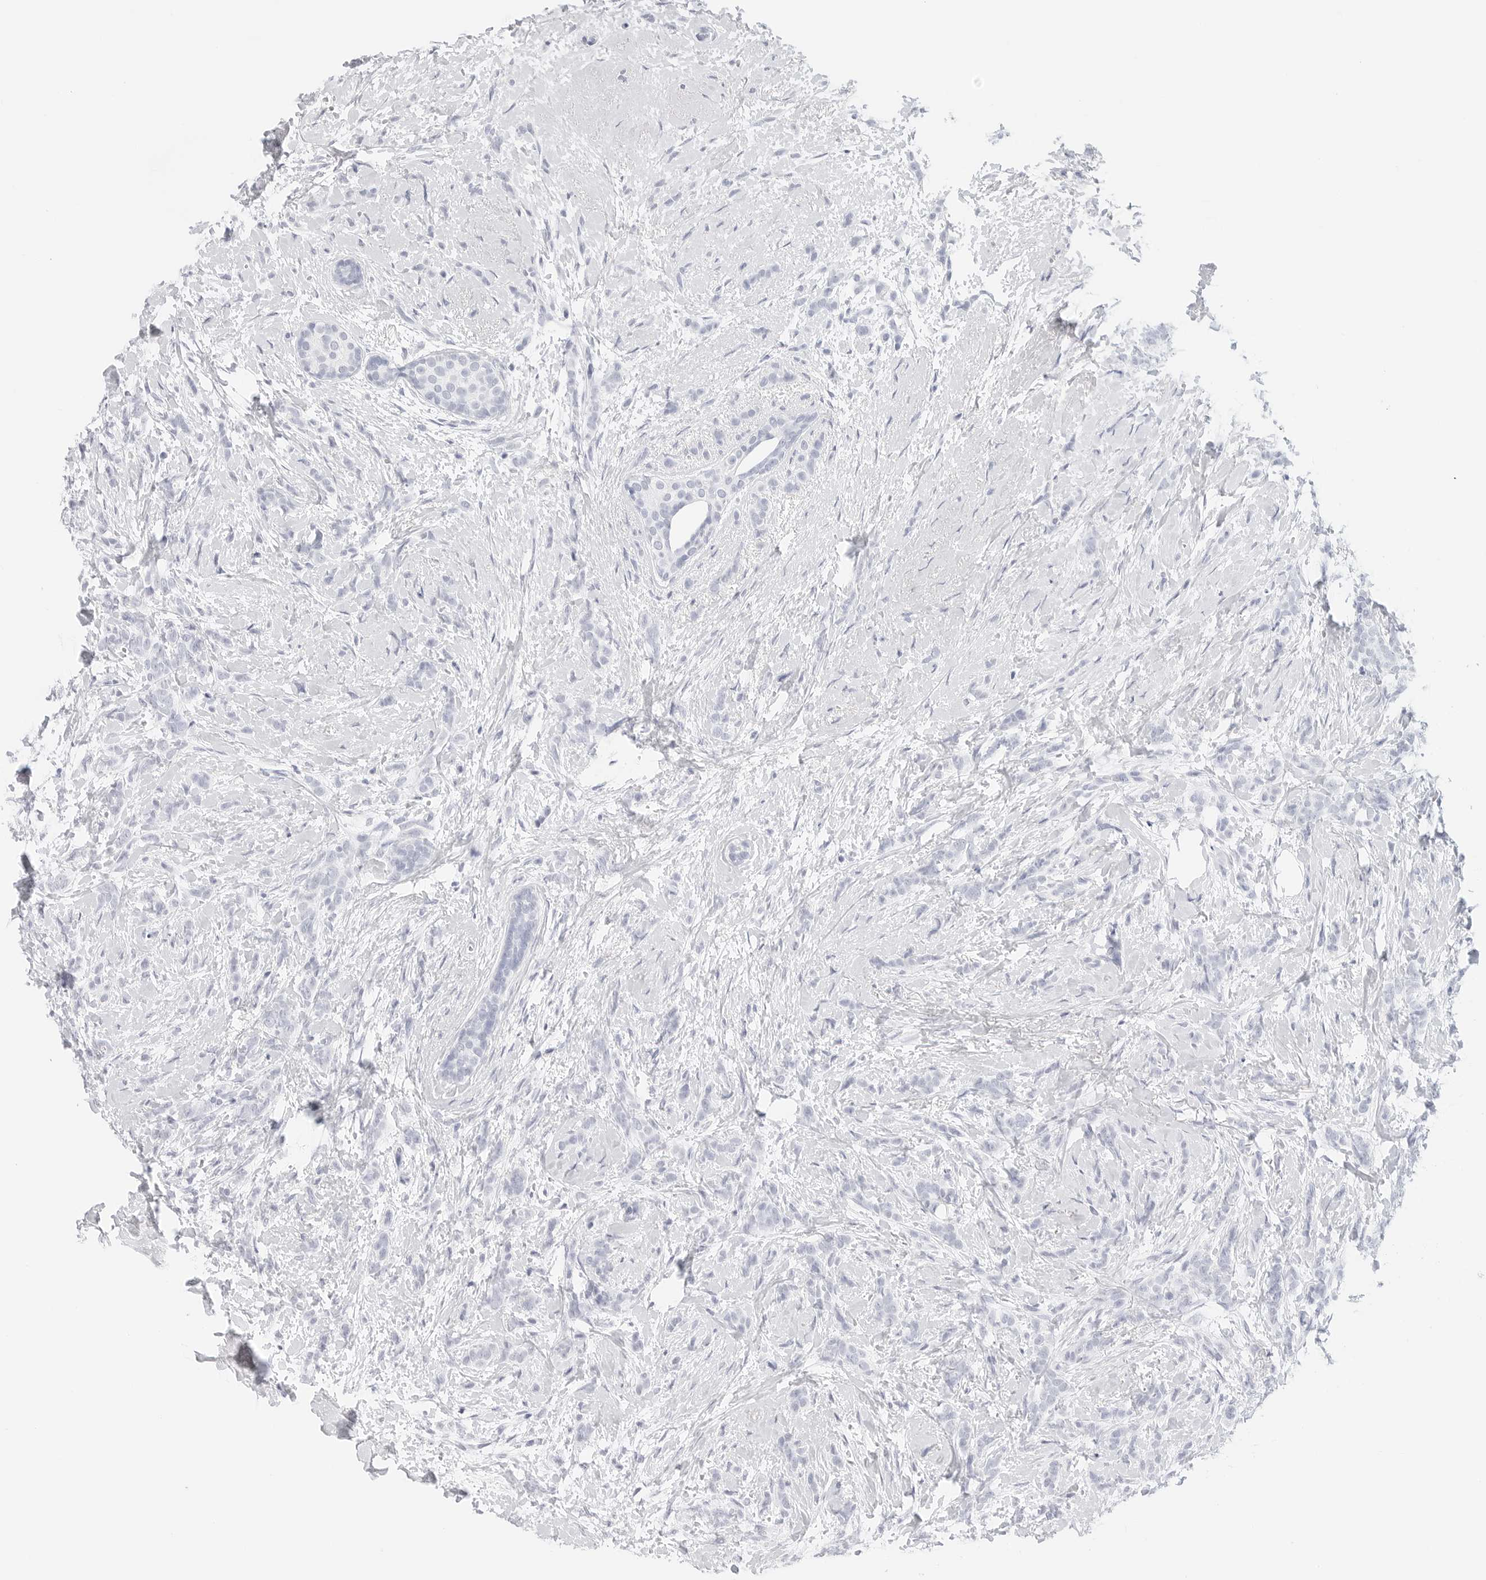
{"staining": {"intensity": "negative", "quantity": "none", "location": "none"}, "tissue": "breast cancer", "cell_type": "Tumor cells", "image_type": "cancer", "snomed": [{"axis": "morphology", "description": "Lobular carcinoma, in situ"}, {"axis": "morphology", "description": "Lobular carcinoma"}, {"axis": "topography", "description": "Breast"}], "caption": "Human breast cancer (lobular carcinoma) stained for a protein using immunohistochemistry (IHC) shows no staining in tumor cells.", "gene": "TFF2", "patient": {"sex": "female", "age": 41}}